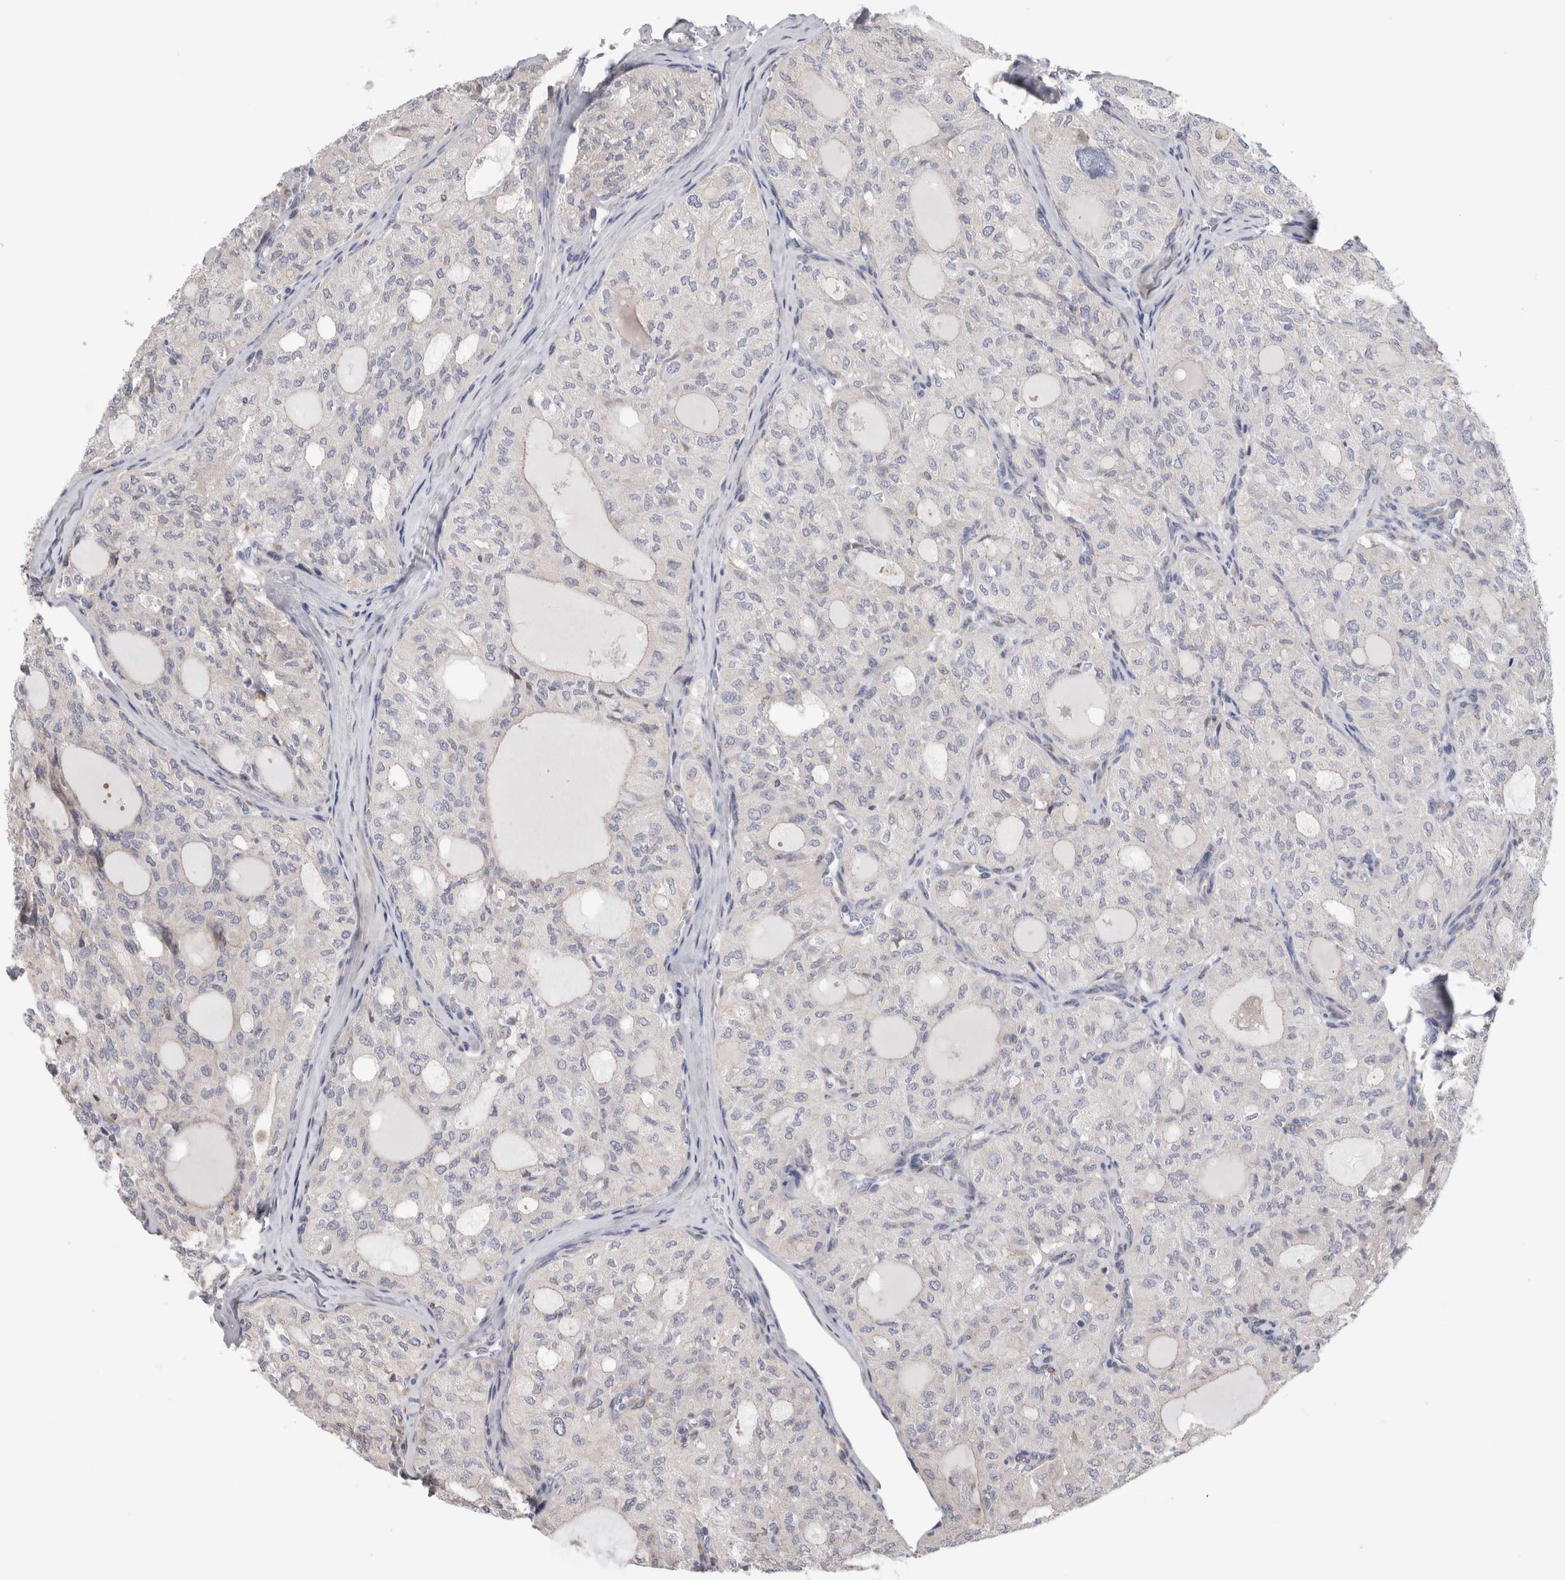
{"staining": {"intensity": "negative", "quantity": "none", "location": "none"}, "tissue": "thyroid cancer", "cell_type": "Tumor cells", "image_type": "cancer", "snomed": [{"axis": "morphology", "description": "Follicular adenoma carcinoma, NOS"}, {"axis": "topography", "description": "Thyroid gland"}], "caption": "Protein analysis of thyroid follicular adenoma carcinoma reveals no significant staining in tumor cells.", "gene": "SMAP2", "patient": {"sex": "male", "age": 75}}